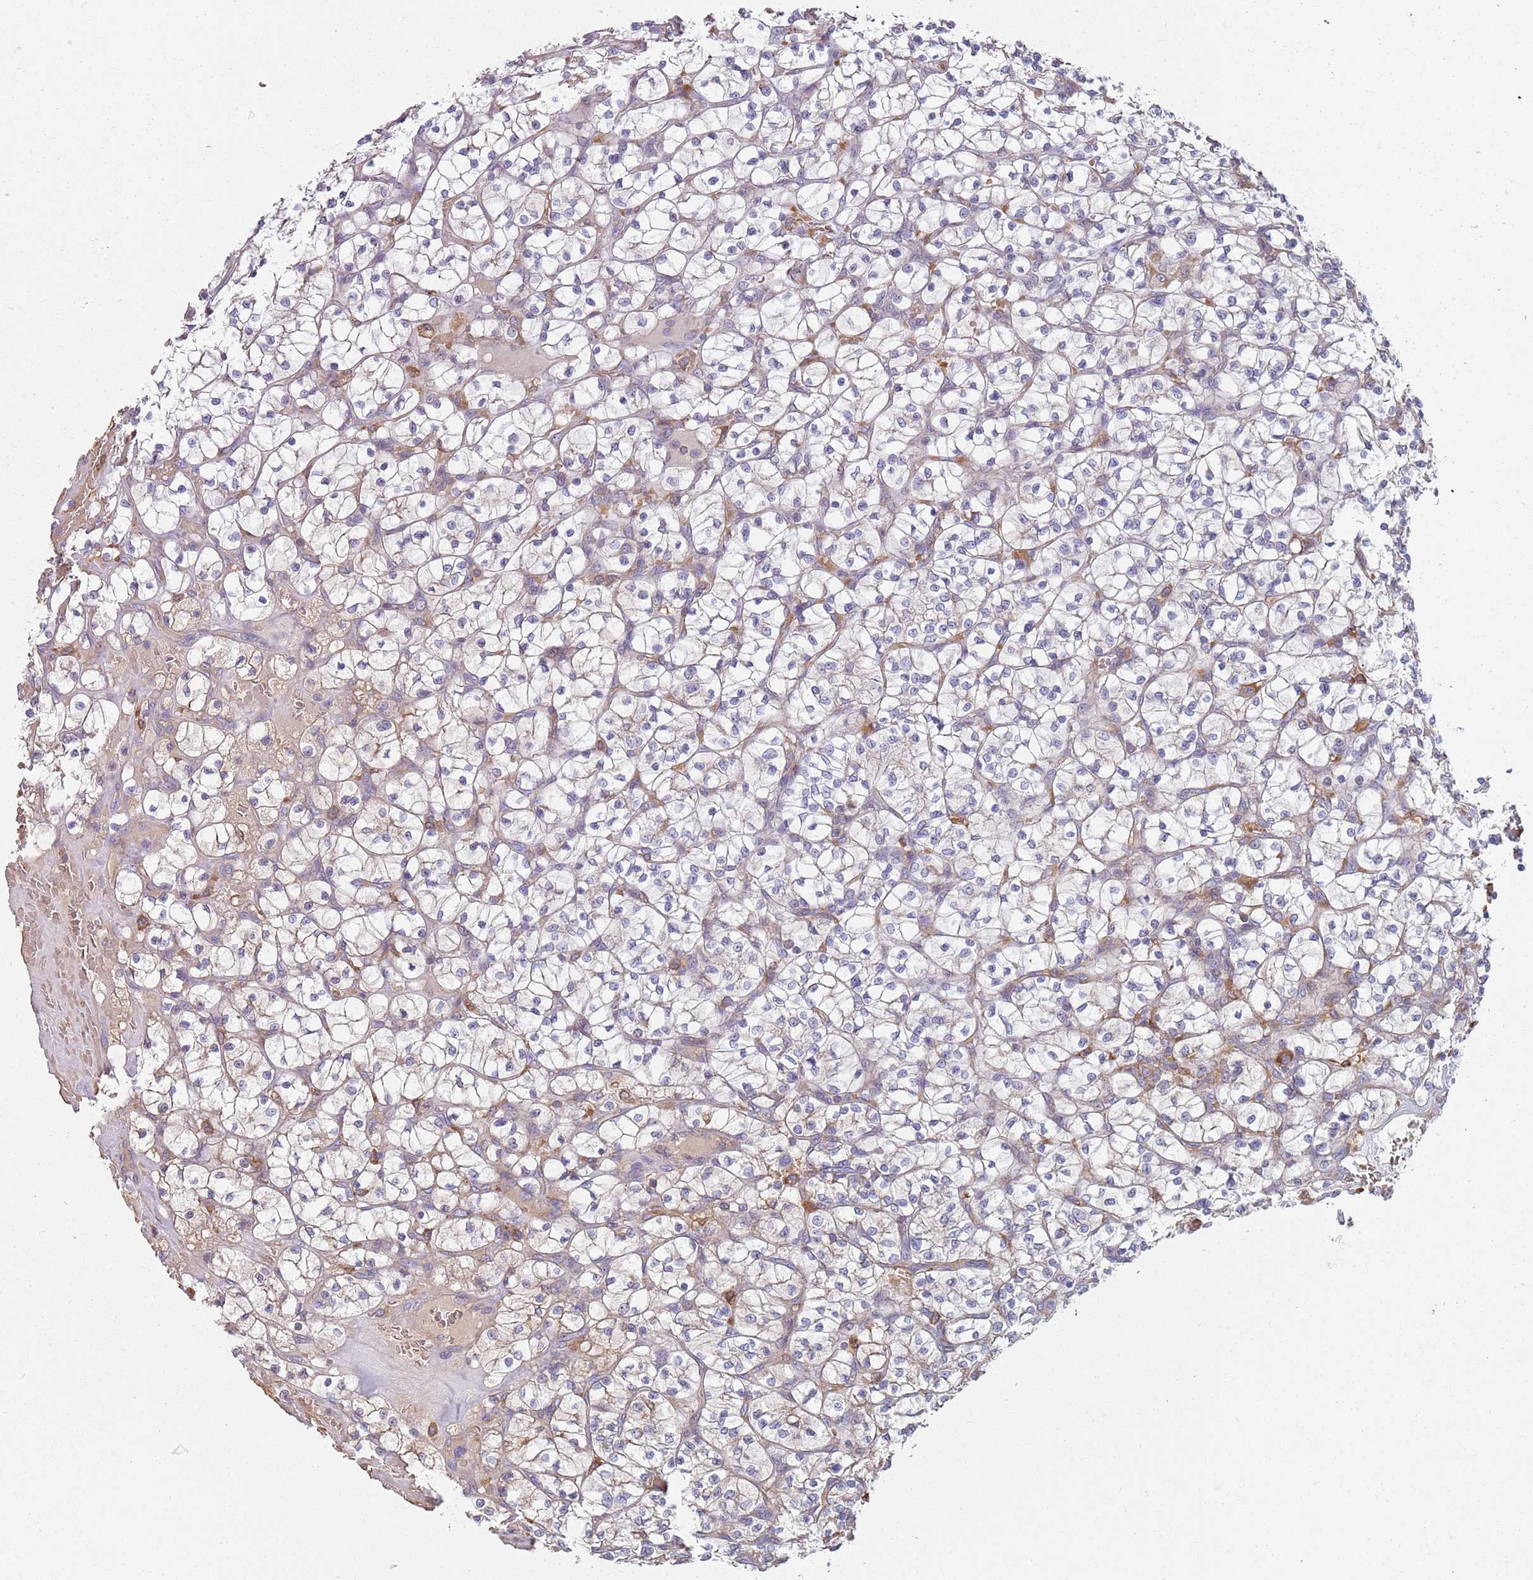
{"staining": {"intensity": "negative", "quantity": "none", "location": "none"}, "tissue": "renal cancer", "cell_type": "Tumor cells", "image_type": "cancer", "snomed": [{"axis": "morphology", "description": "Adenocarcinoma, NOS"}, {"axis": "topography", "description": "Kidney"}], "caption": "Human adenocarcinoma (renal) stained for a protein using immunohistochemistry (IHC) exhibits no expression in tumor cells.", "gene": "SPATA2", "patient": {"sex": "female", "age": 64}}